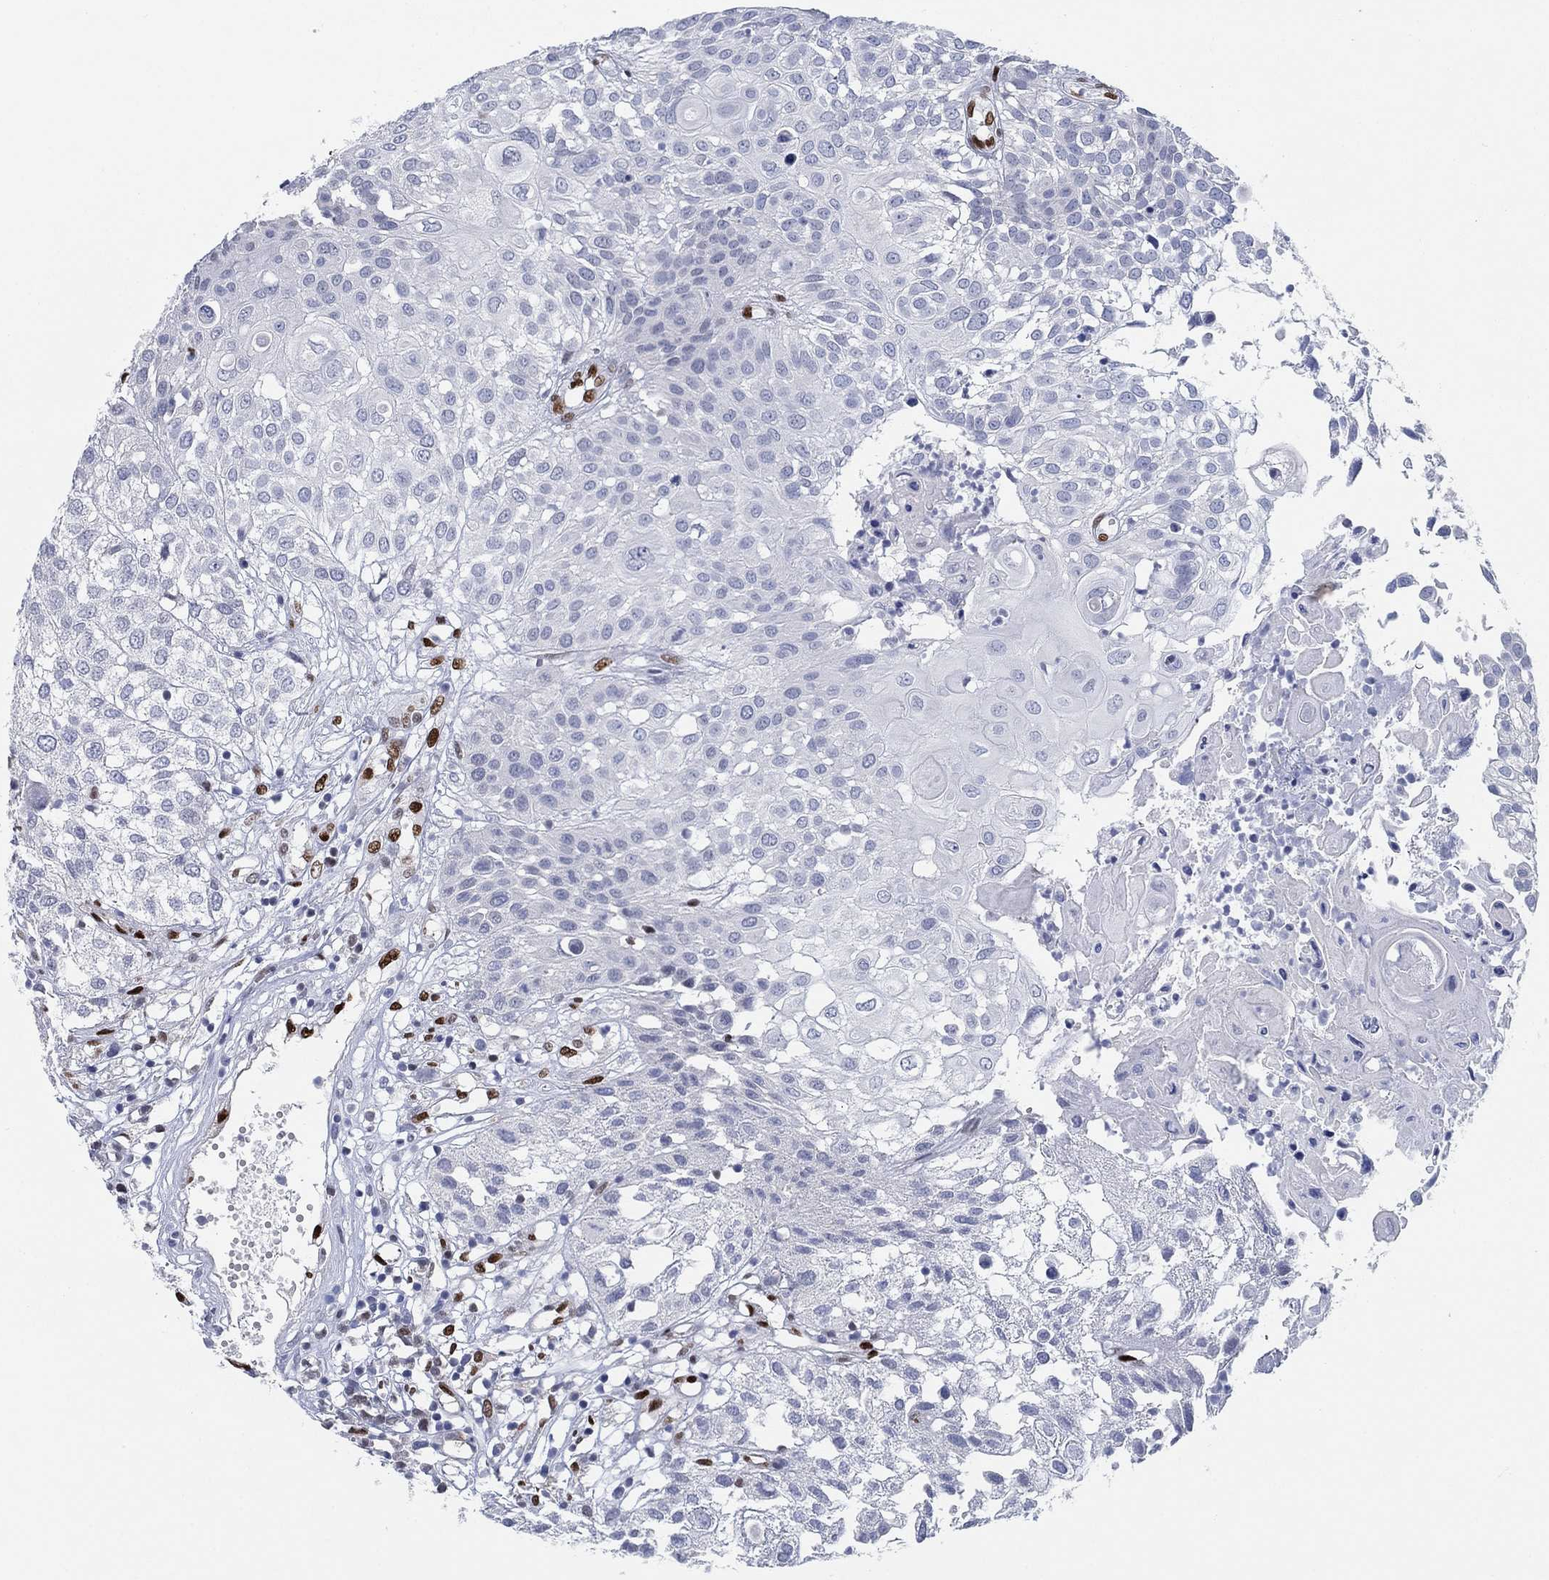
{"staining": {"intensity": "negative", "quantity": "none", "location": "none"}, "tissue": "urothelial cancer", "cell_type": "Tumor cells", "image_type": "cancer", "snomed": [{"axis": "morphology", "description": "Urothelial carcinoma, High grade"}, {"axis": "topography", "description": "Urinary bladder"}], "caption": "High-grade urothelial carcinoma stained for a protein using IHC reveals no staining tumor cells.", "gene": "ZEB1", "patient": {"sex": "female", "age": 79}}